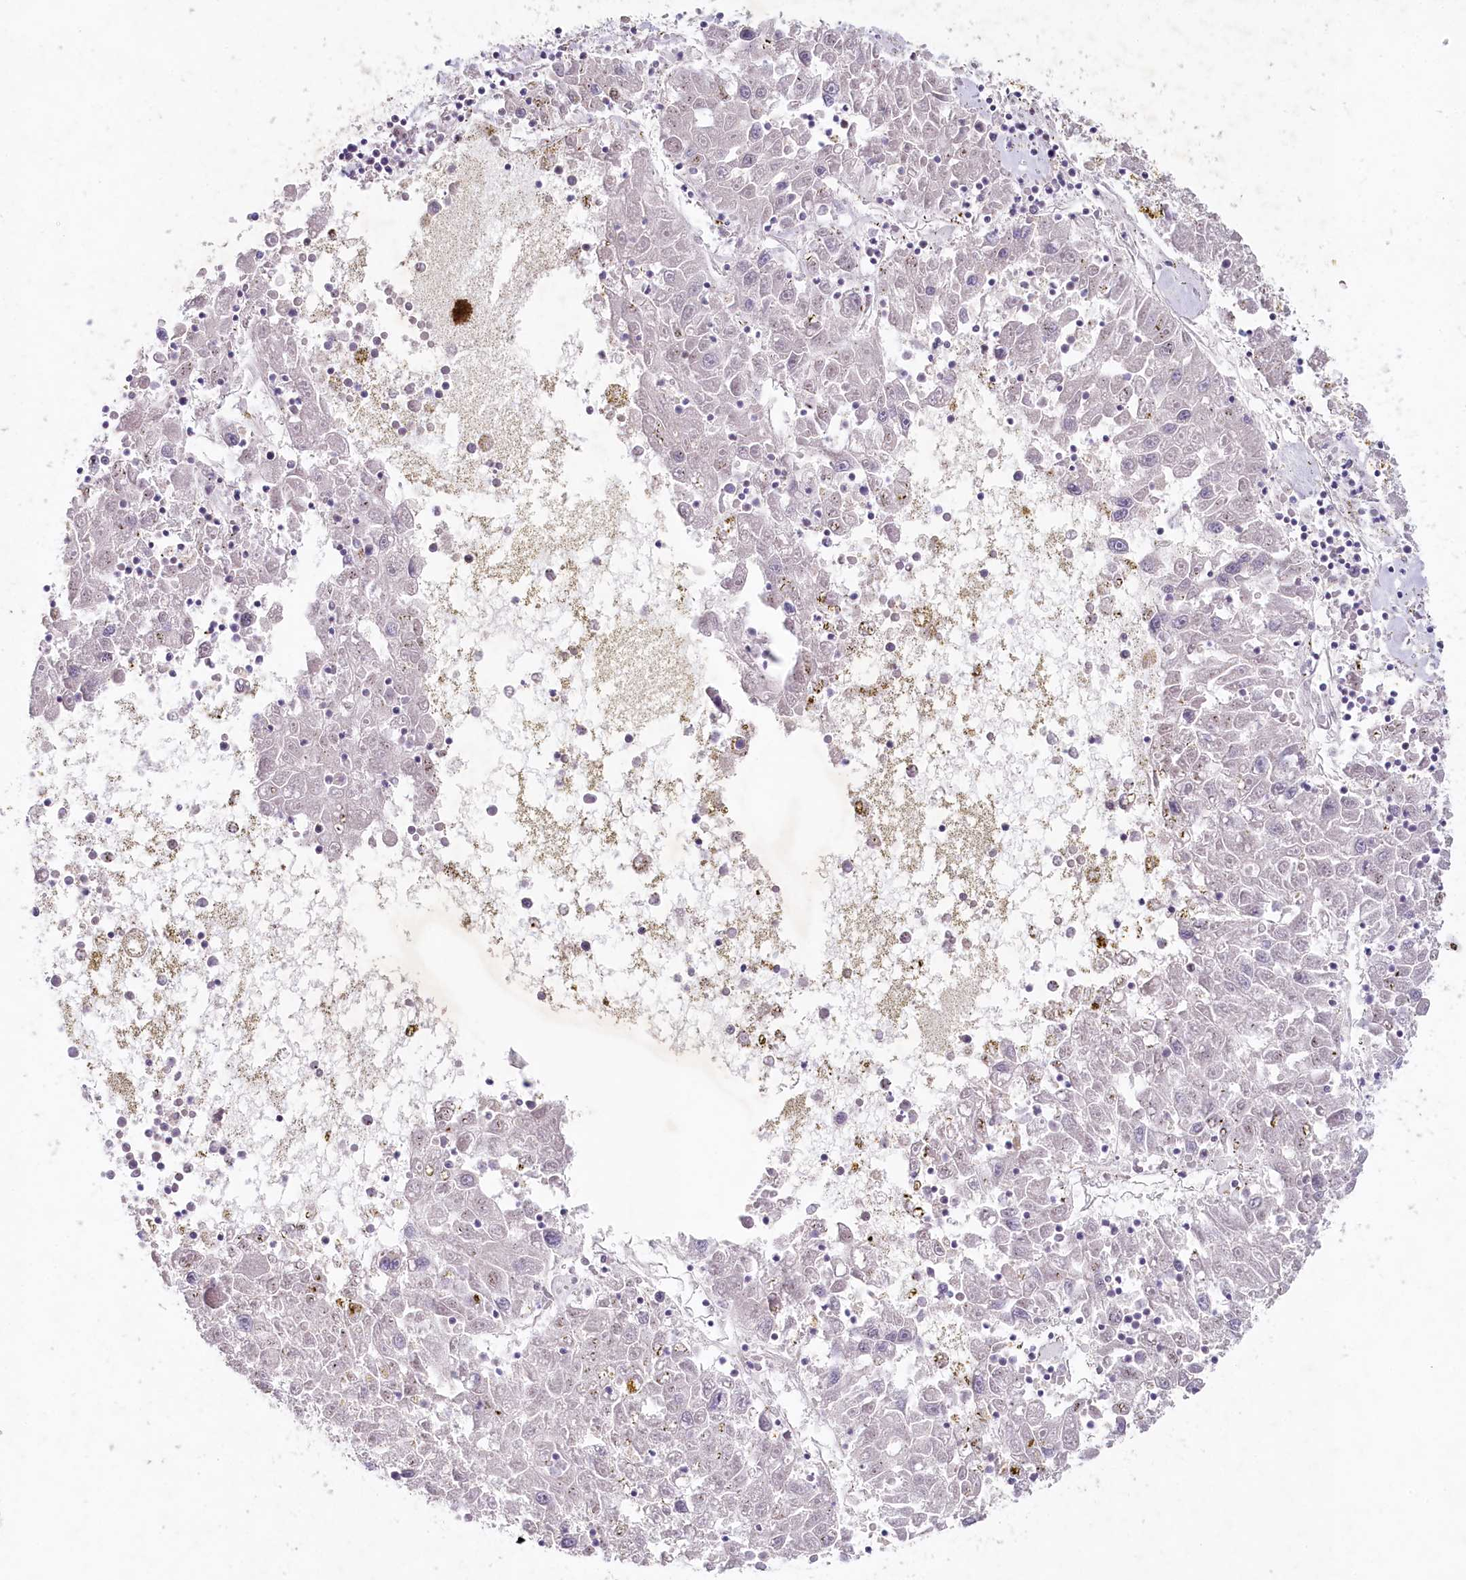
{"staining": {"intensity": "negative", "quantity": "none", "location": "none"}, "tissue": "liver cancer", "cell_type": "Tumor cells", "image_type": "cancer", "snomed": [{"axis": "morphology", "description": "Carcinoma, Hepatocellular, NOS"}, {"axis": "topography", "description": "Liver"}], "caption": "Immunohistochemistry micrograph of neoplastic tissue: liver hepatocellular carcinoma stained with DAB (3,3'-diaminobenzidine) reveals no significant protein positivity in tumor cells. The staining is performed using DAB brown chromogen with nuclei counter-stained in using hematoxylin.", "gene": "AMTN", "patient": {"sex": "male", "age": 49}}